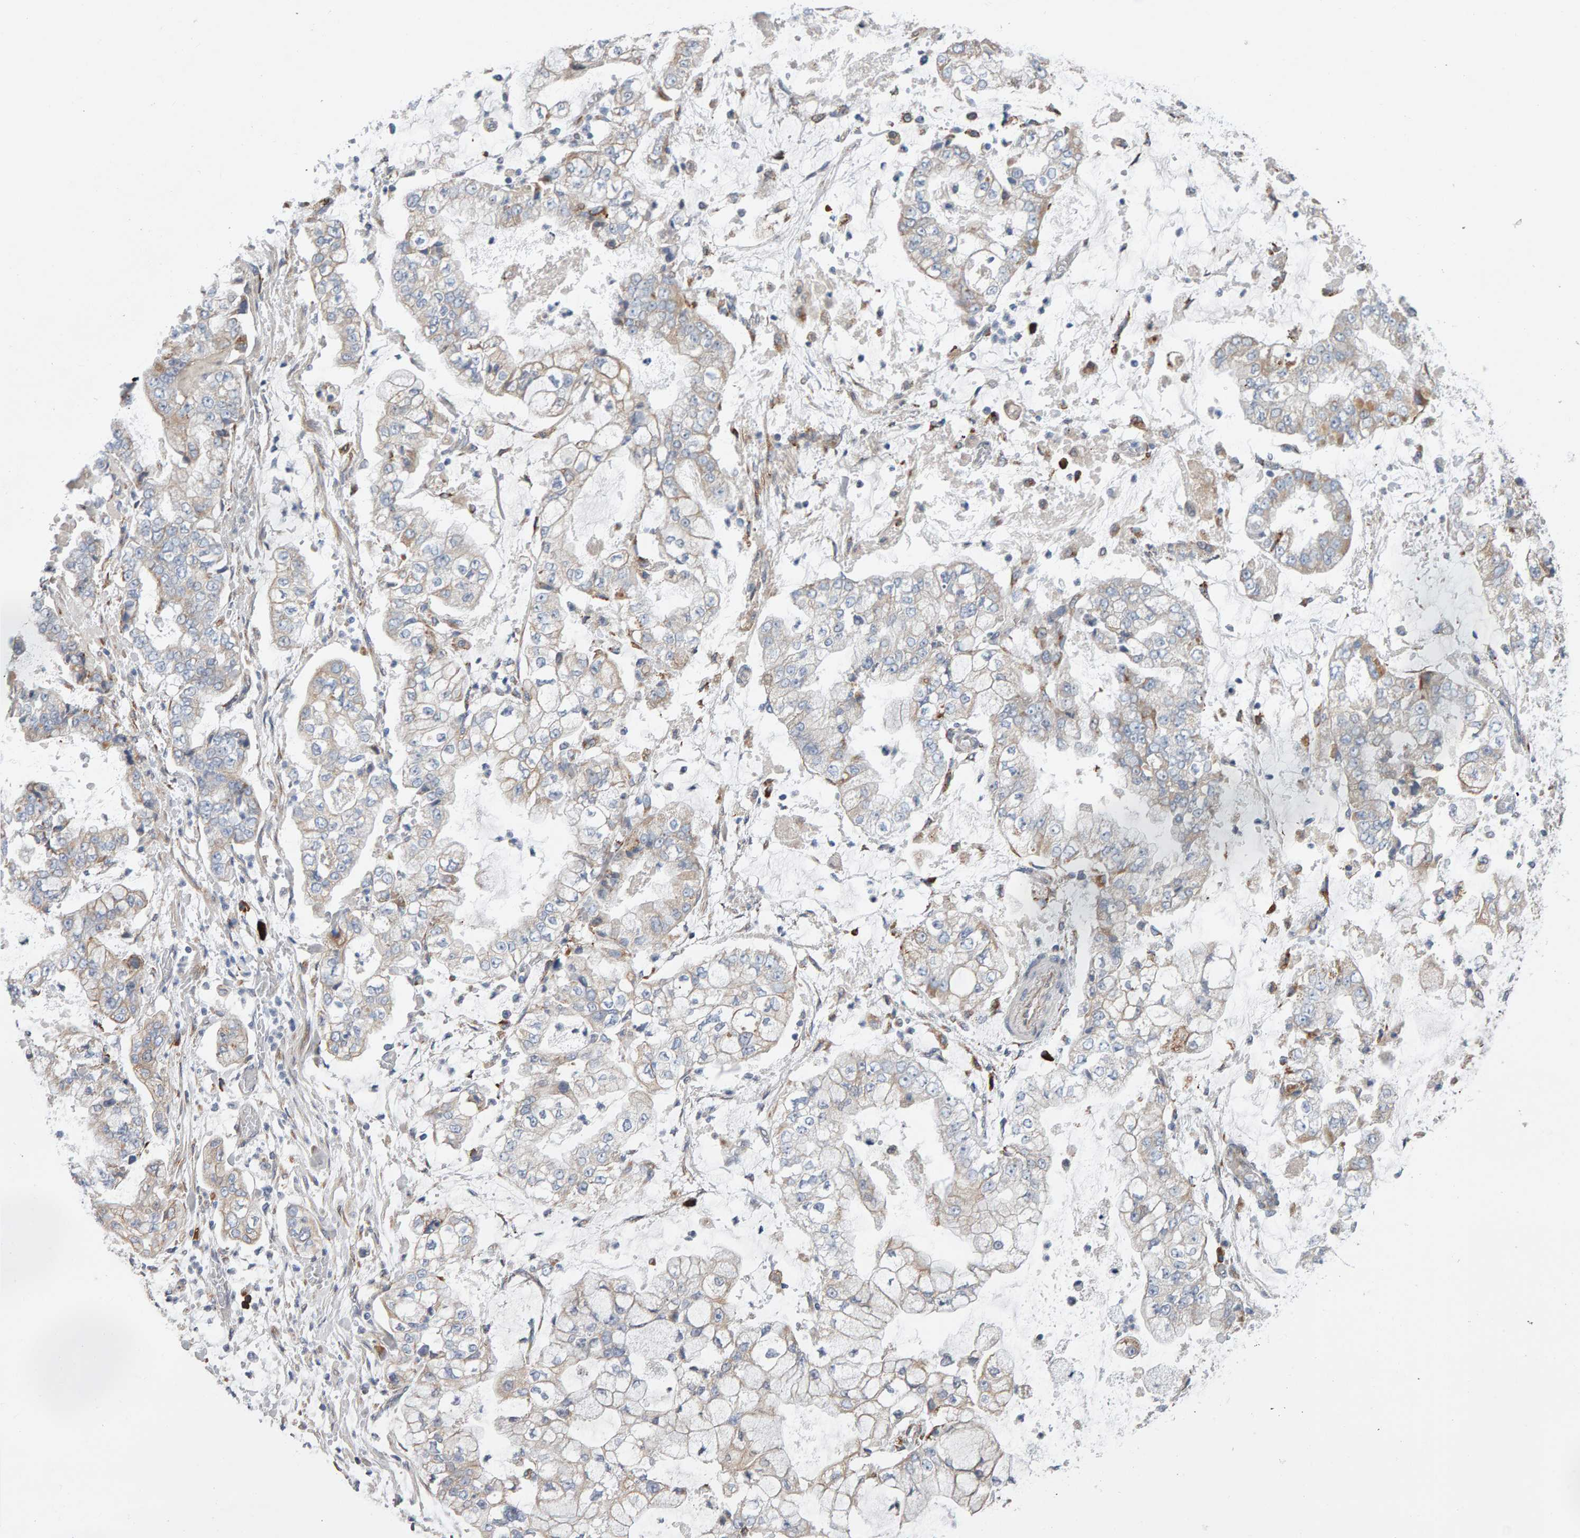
{"staining": {"intensity": "weak", "quantity": "<25%", "location": "cytoplasmic/membranous"}, "tissue": "stomach cancer", "cell_type": "Tumor cells", "image_type": "cancer", "snomed": [{"axis": "morphology", "description": "Adenocarcinoma, NOS"}, {"axis": "topography", "description": "Stomach"}], "caption": "Stomach cancer (adenocarcinoma) stained for a protein using IHC displays no expression tumor cells.", "gene": "ENGASE", "patient": {"sex": "male", "age": 76}}